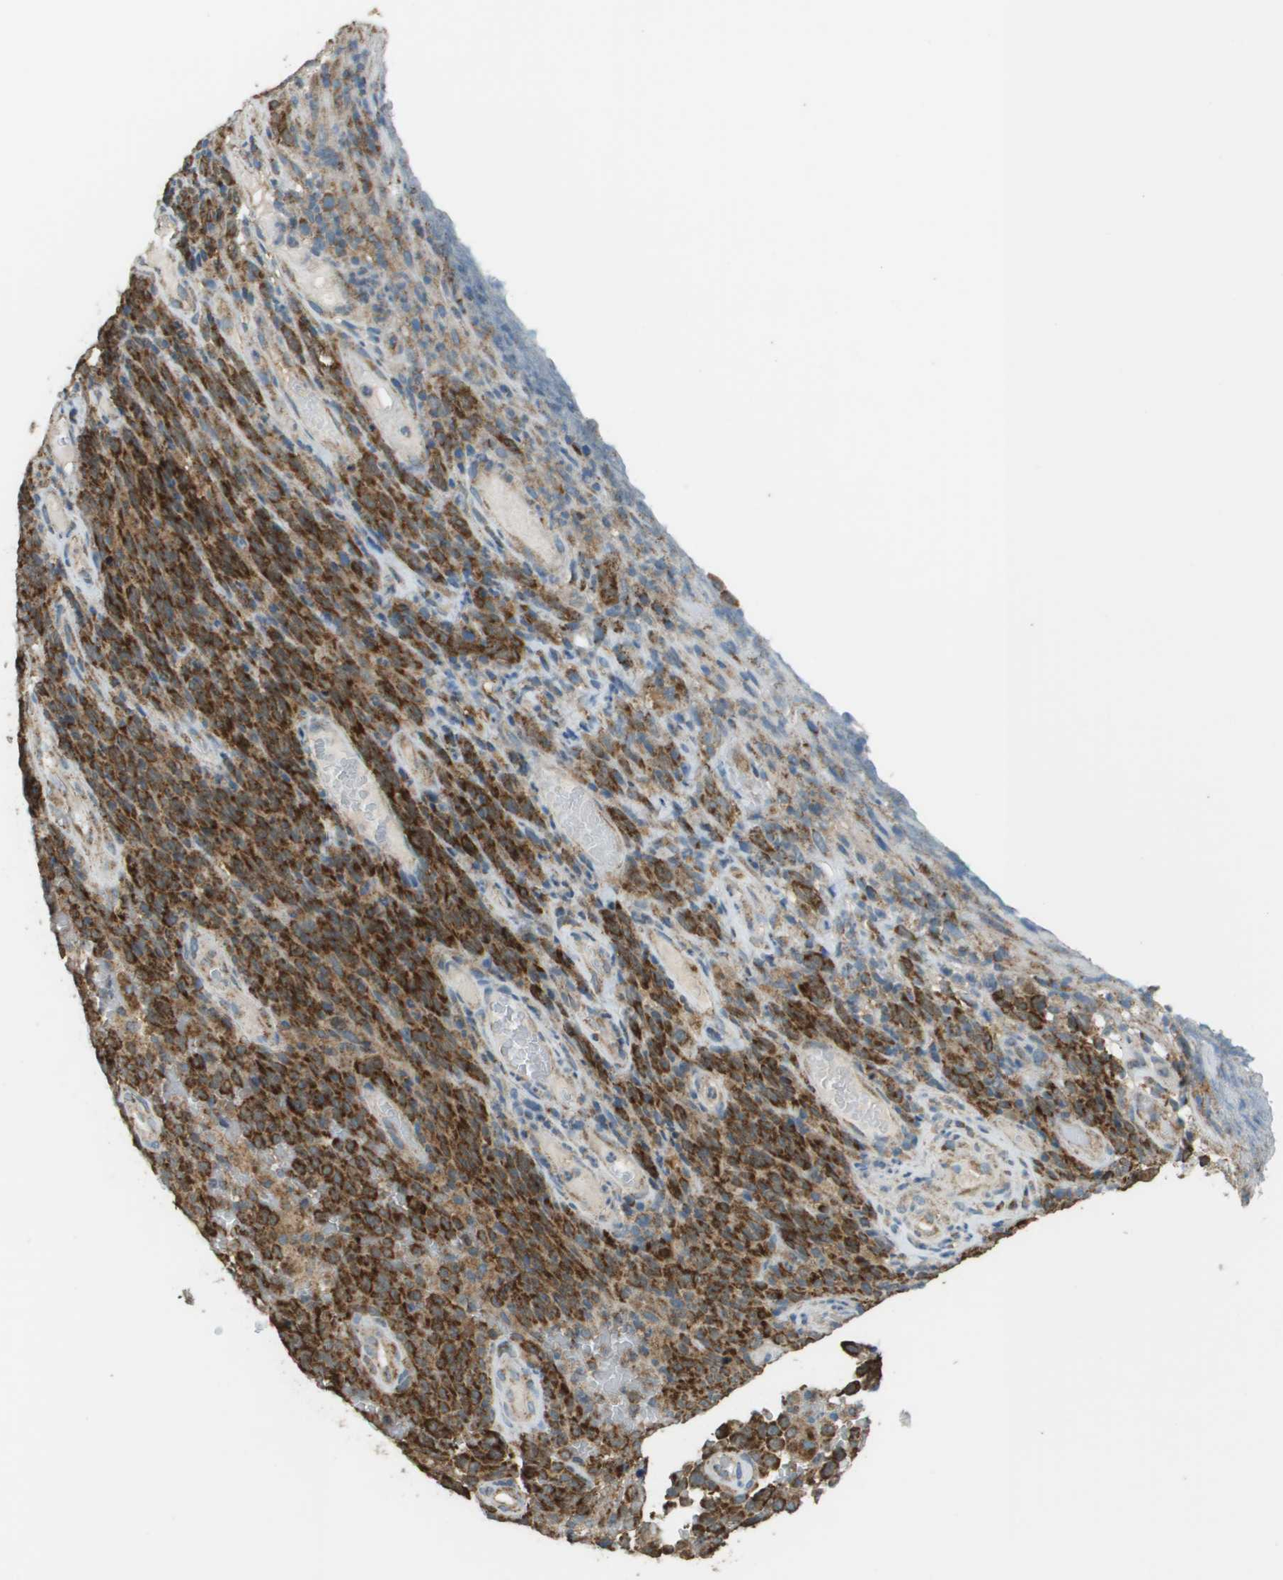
{"staining": {"intensity": "strong", "quantity": ">75%", "location": "cytoplasmic/membranous"}, "tissue": "melanoma", "cell_type": "Tumor cells", "image_type": "cancer", "snomed": [{"axis": "morphology", "description": "Malignant melanoma, NOS"}, {"axis": "topography", "description": "Skin"}], "caption": "Melanoma stained for a protein displays strong cytoplasmic/membranous positivity in tumor cells.", "gene": "FH", "patient": {"sex": "female", "age": 82}}